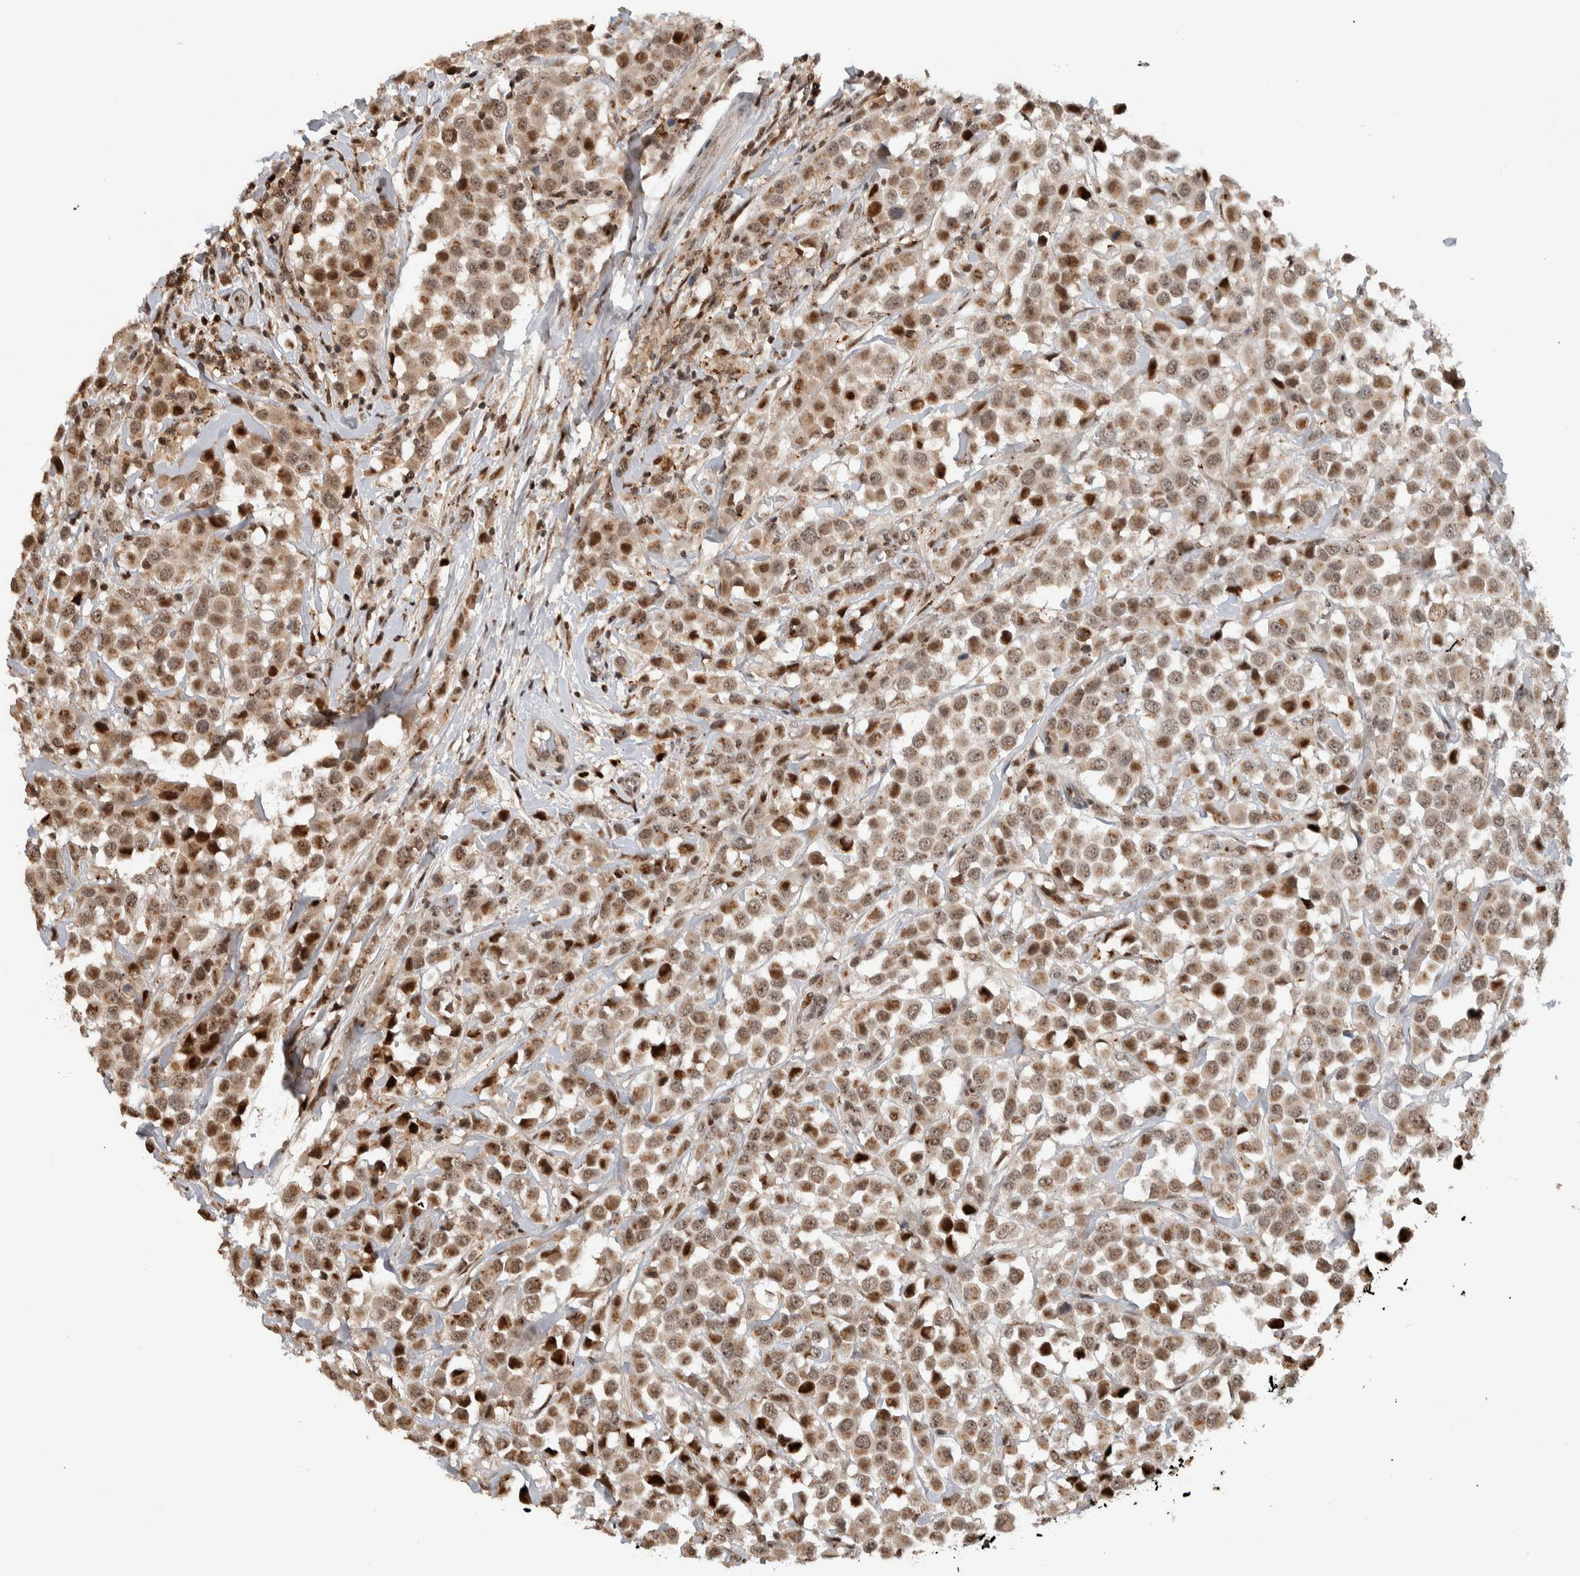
{"staining": {"intensity": "moderate", "quantity": ">75%", "location": "nuclear"}, "tissue": "breast cancer", "cell_type": "Tumor cells", "image_type": "cancer", "snomed": [{"axis": "morphology", "description": "Duct carcinoma"}, {"axis": "topography", "description": "Breast"}], "caption": "This photomicrograph exhibits breast cancer stained with IHC to label a protein in brown. The nuclear of tumor cells show moderate positivity for the protein. Nuclei are counter-stained blue.", "gene": "ZNF521", "patient": {"sex": "female", "age": 61}}